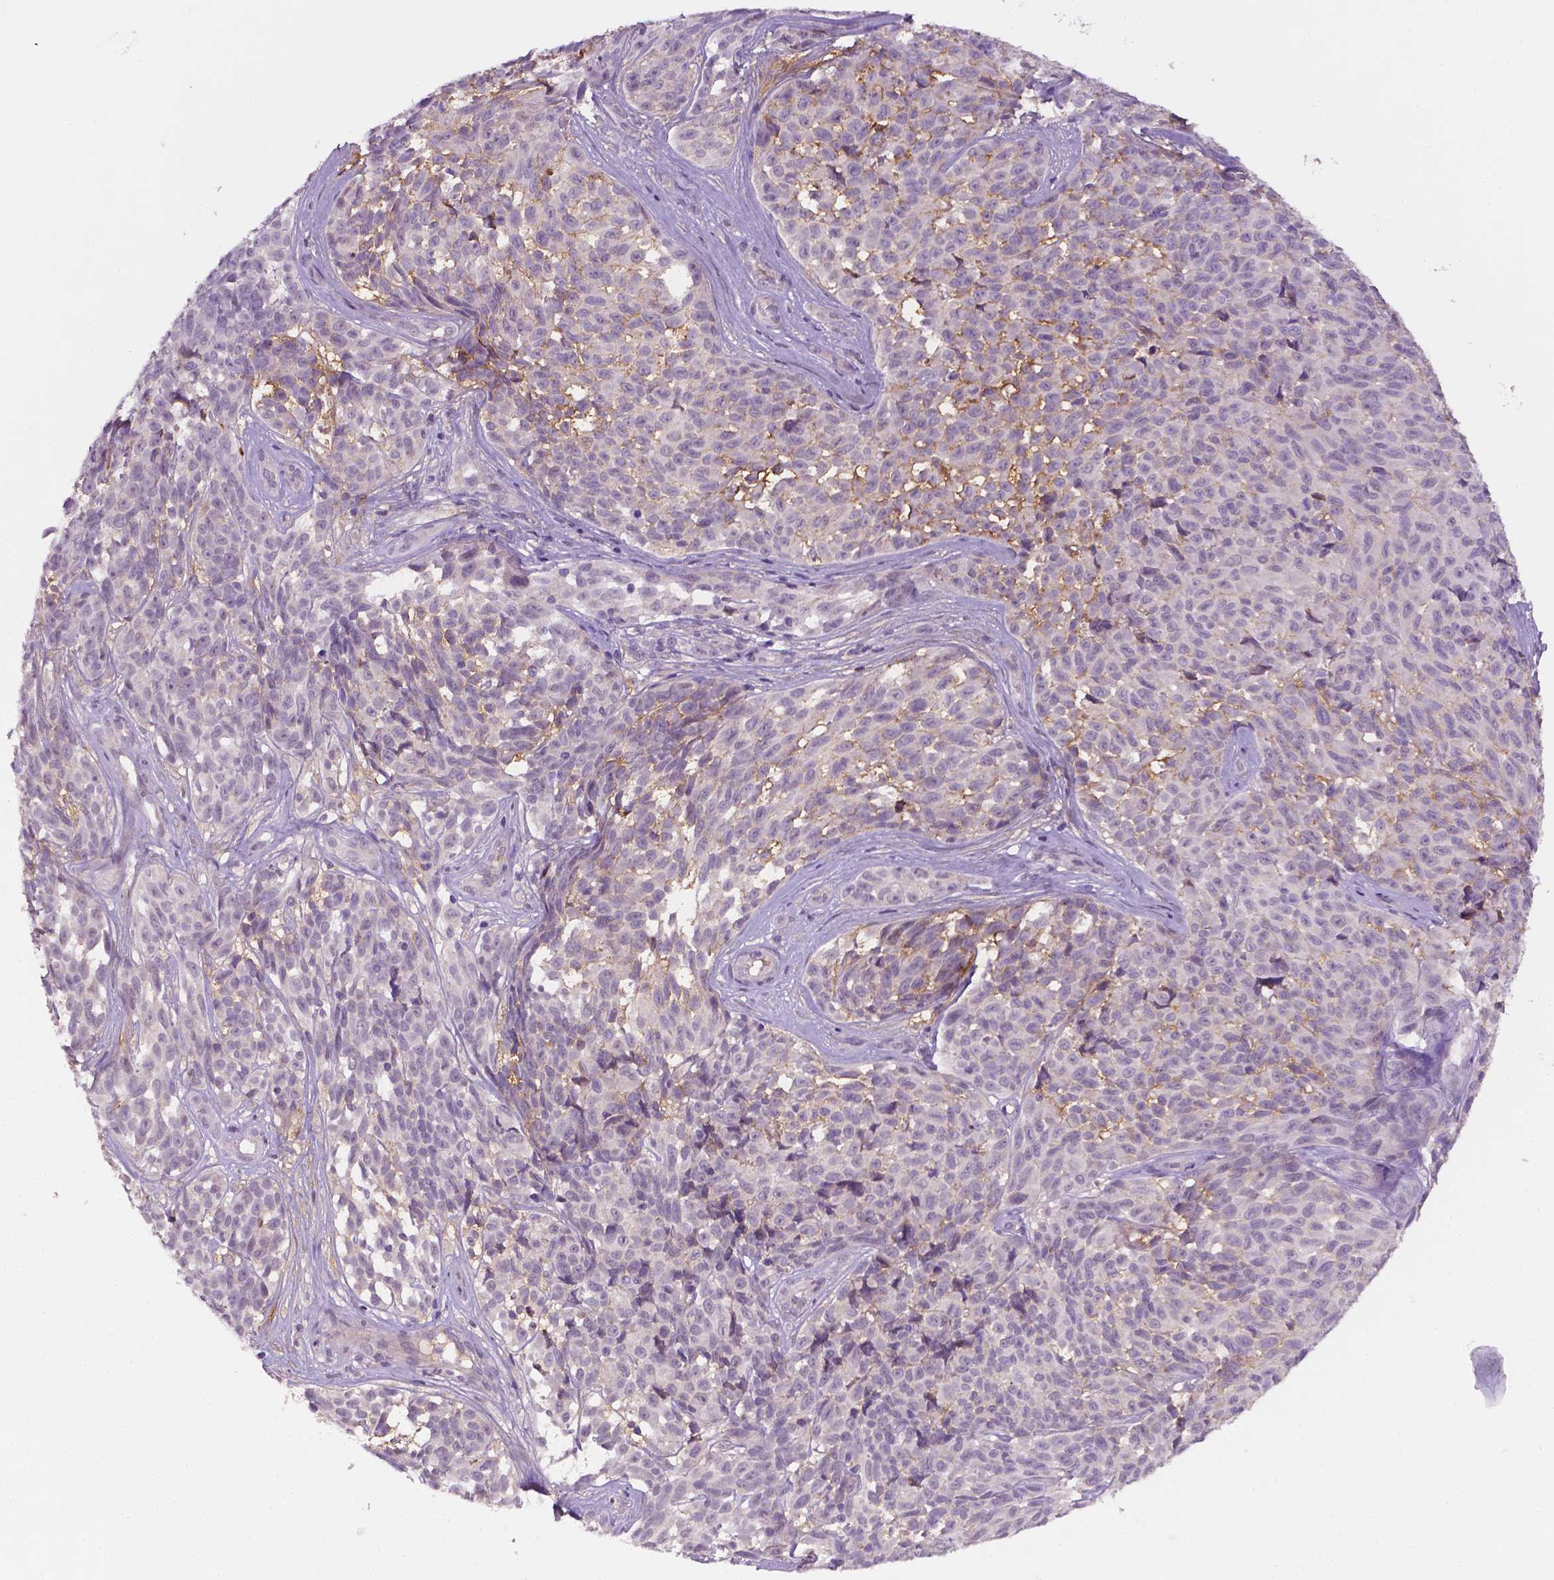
{"staining": {"intensity": "moderate", "quantity": "<25%", "location": "cytoplasmic/membranous"}, "tissue": "melanoma", "cell_type": "Tumor cells", "image_type": "cancer", "snomed": [{"axis": "morphology", "description": "Malignant melanoma, NOS"}, {"axis": "topography", "description": "Skin"}], "caption": "The photomicrograph shows a brown stain indicating the presence of a protein in the cytoplasmic/membranous of tumor cells in malignant melanoma.", "gene": "FBLN1", "patient": {"sex": "female", "age": 88}}